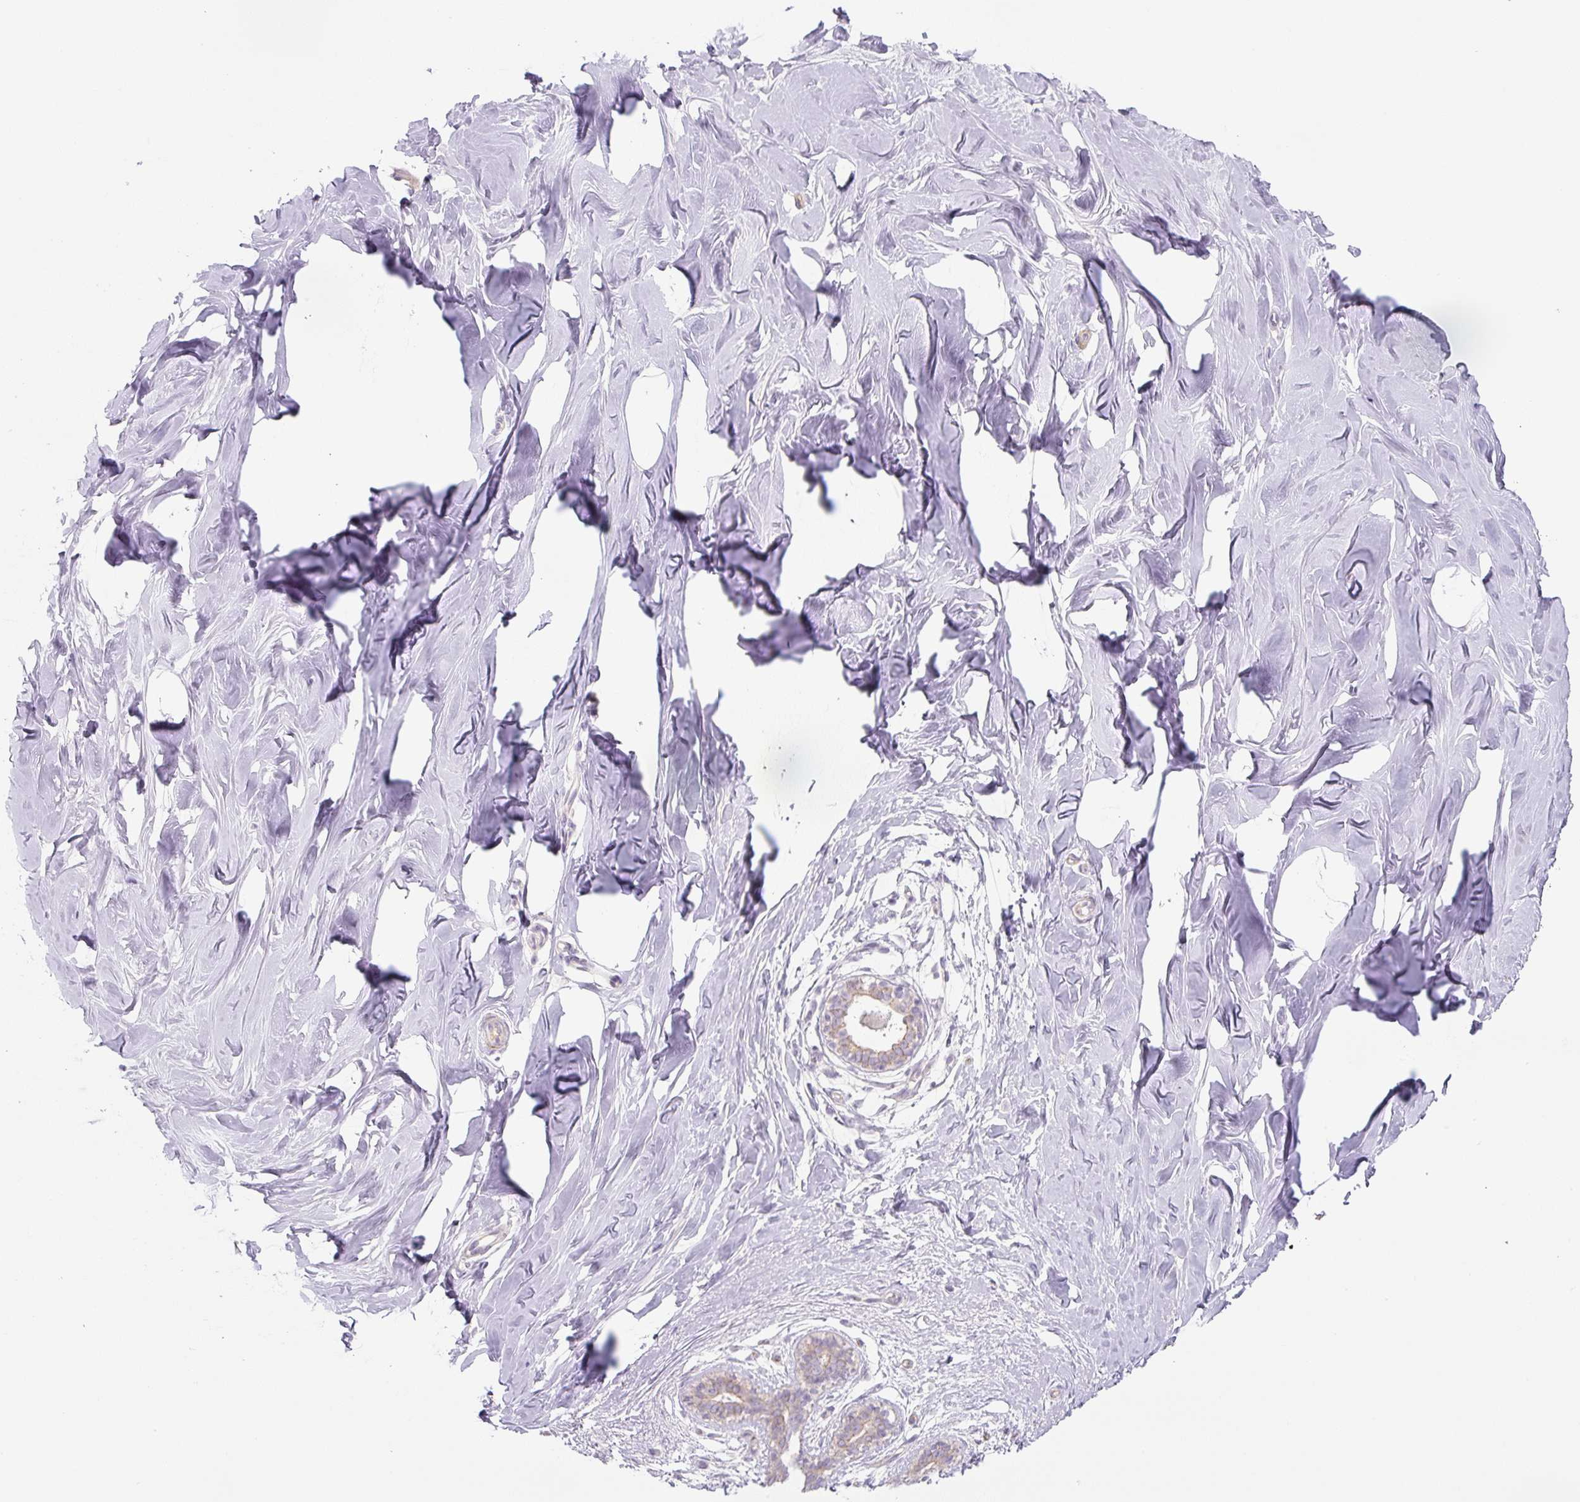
{"staining": {"intensity": "negative", "quantity": "none", "location": "none"}, "tissue": "breast", "cell_type": "Adipocytes", "image_type": "normal", "snomed": [{"axis": "morphology", "description": "Normal tissue, NOS"}, {"axis": "topography", "description": "Breast"}], "caption": "Immunohistochemistry (IHC) of unremarkable breast reveals no expression in adipocytes.", "gene": "PRM1", "patient": {"sex": "female", "age": 27}}